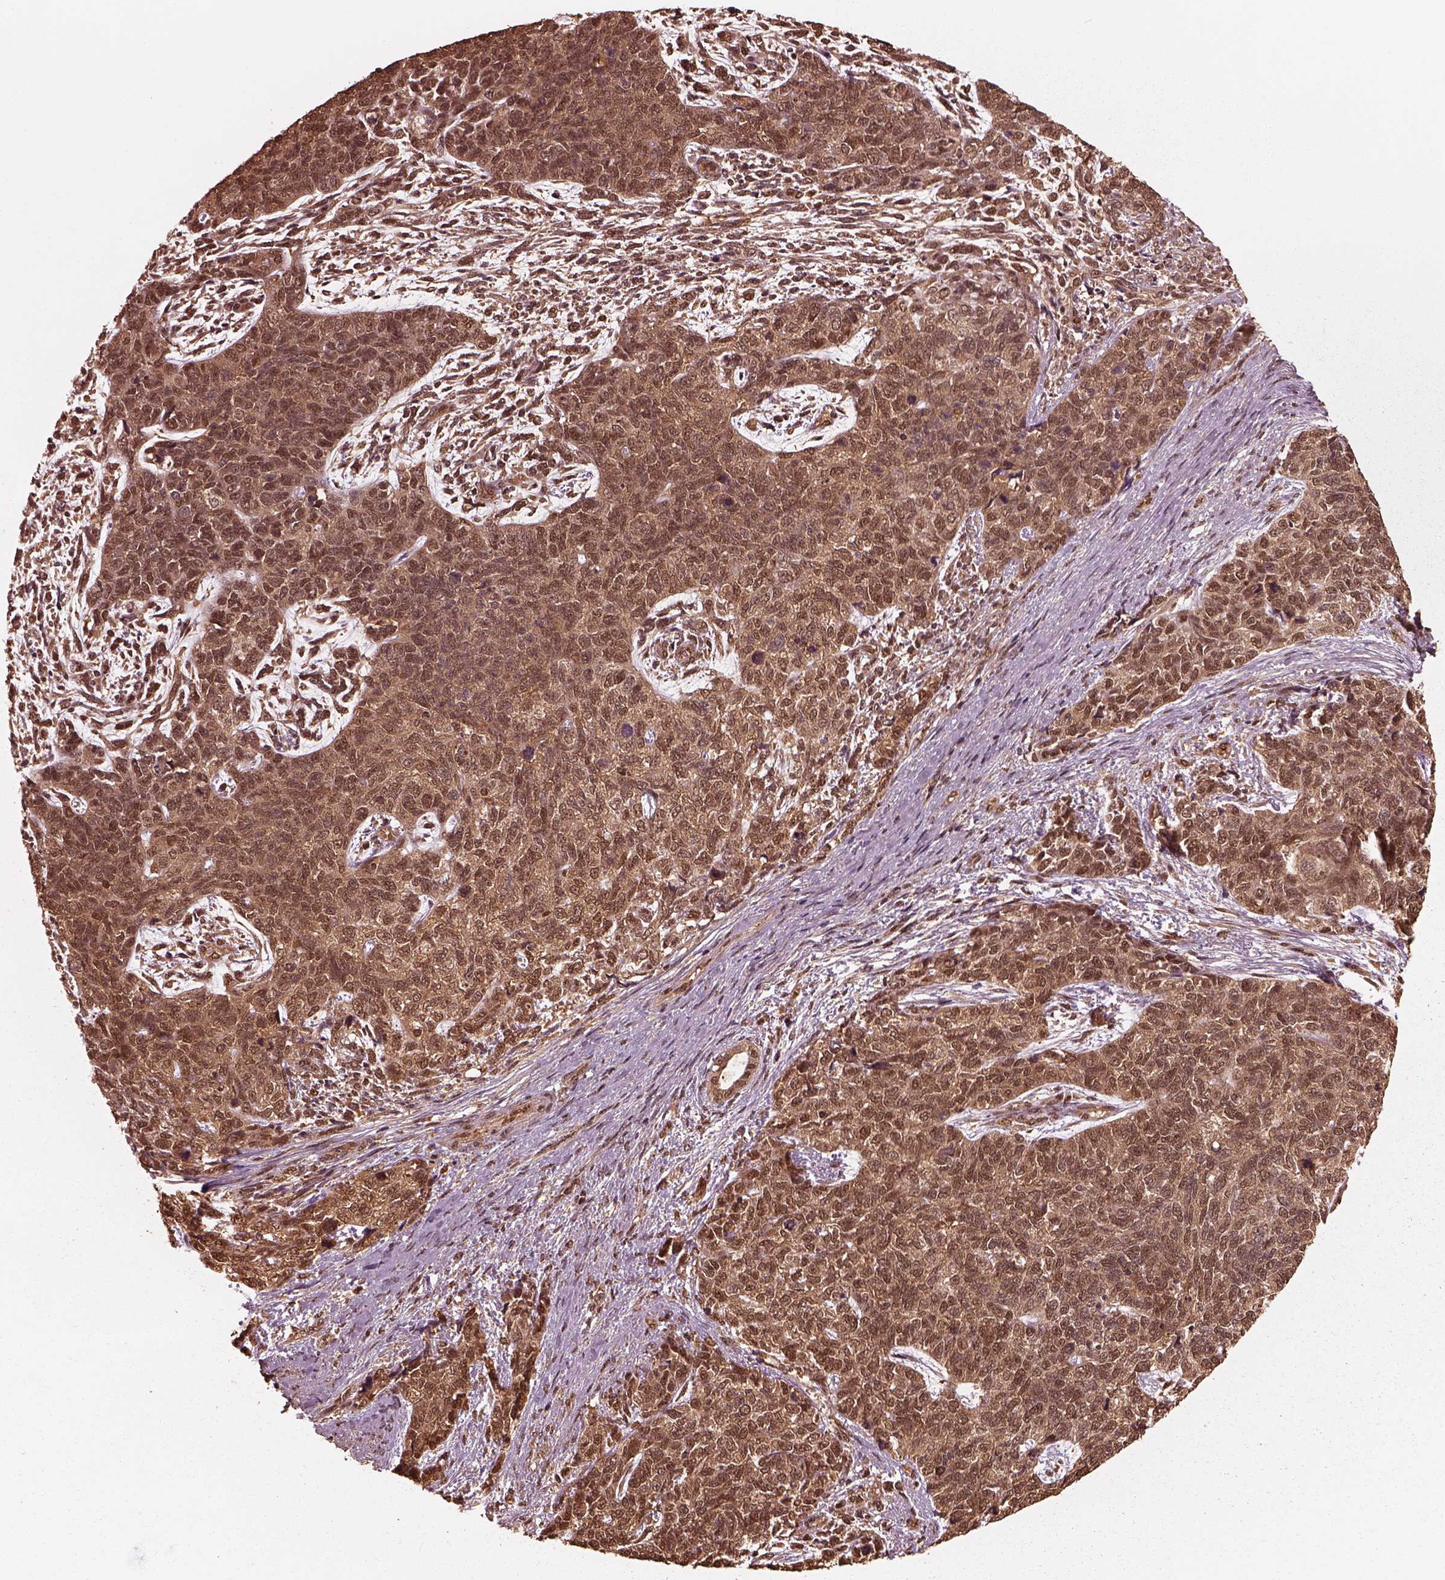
{"staining": {"intensity": "moderate", "quantity": ">75%", "location": "cytoplasmic/membranous,nuclear"}, "tissue": "cervical cancer", "cell_type": "Tumor cells", "image_type": "cancer", "snomed": [{"axis": "morphology", "description": "Squamous cell carcinoma, NOS"}, {"axis": "topography", "description": "Cervix"}], "caption": "An immunohistochemistry (IHC) micrograph of neoplastic tissue is shown. Protein staining in brown shows moderate cytoplasmic/membranous and nuclear positivity in cervical squamous cell carcinoma within tumor cells. (brown staining indicates protein expression, while blue staining denotes nuclei).", "gene": "PSMC5", "patient": {"sex": "female", "age": 63}}